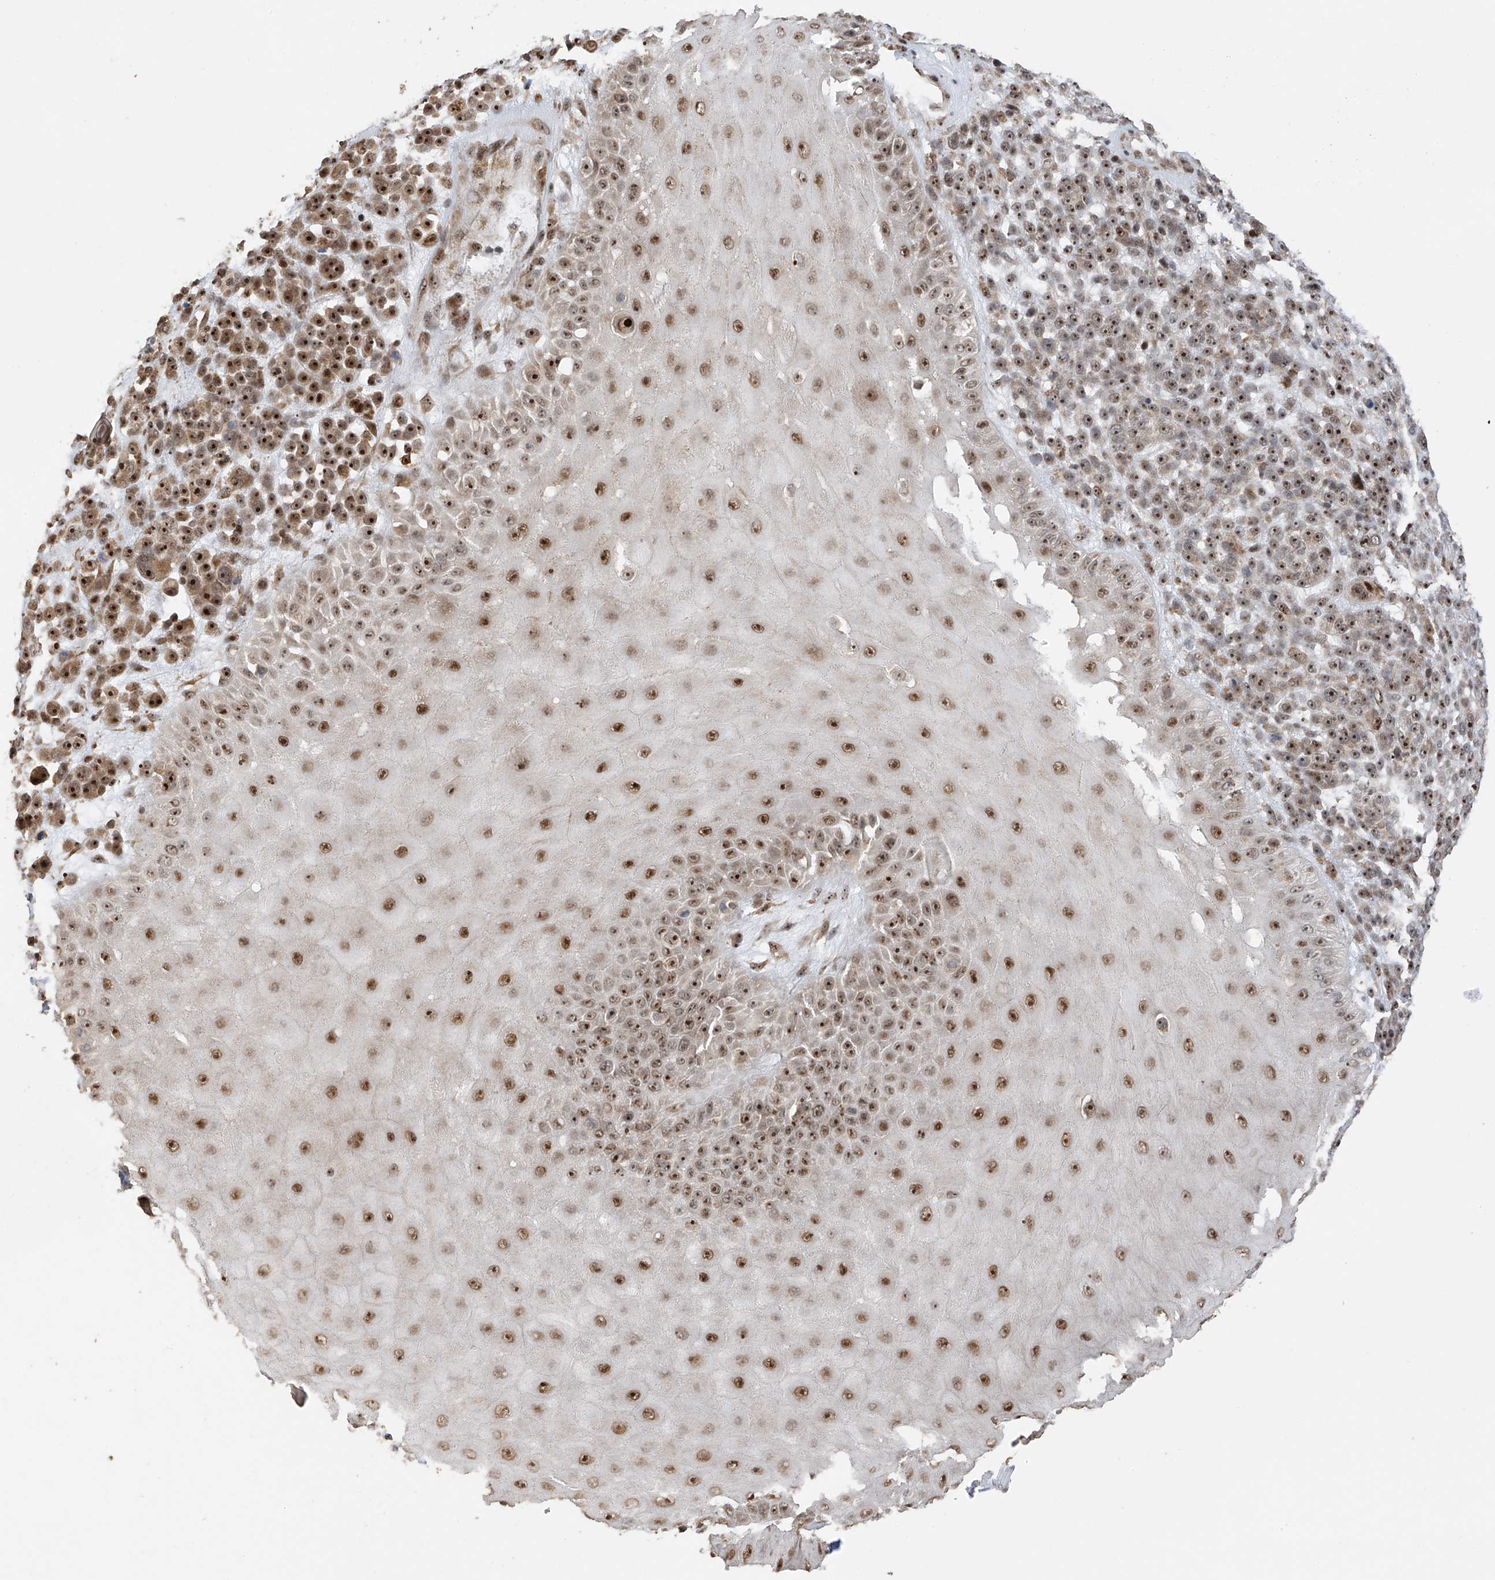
{"staining": {"intensity": "strong", "quantity": ">75%", "location": "nuclear"}, "tissue": "melanoma", "cell_type": "Tumor cells", "image_type": "cancer", "snomed": [{"axis": "morphology", "description": "Malignant melanoma, NOS"}, {"axis": "topography", "description": "Skin"}], "caption": "Immunohistochemical staining of human melanoma exhibits high levels of strong nuclear positivity in about >75% of tumor cells.", "gene": "ERLEC1", "patient": {"sex": "female", "age": 55}}